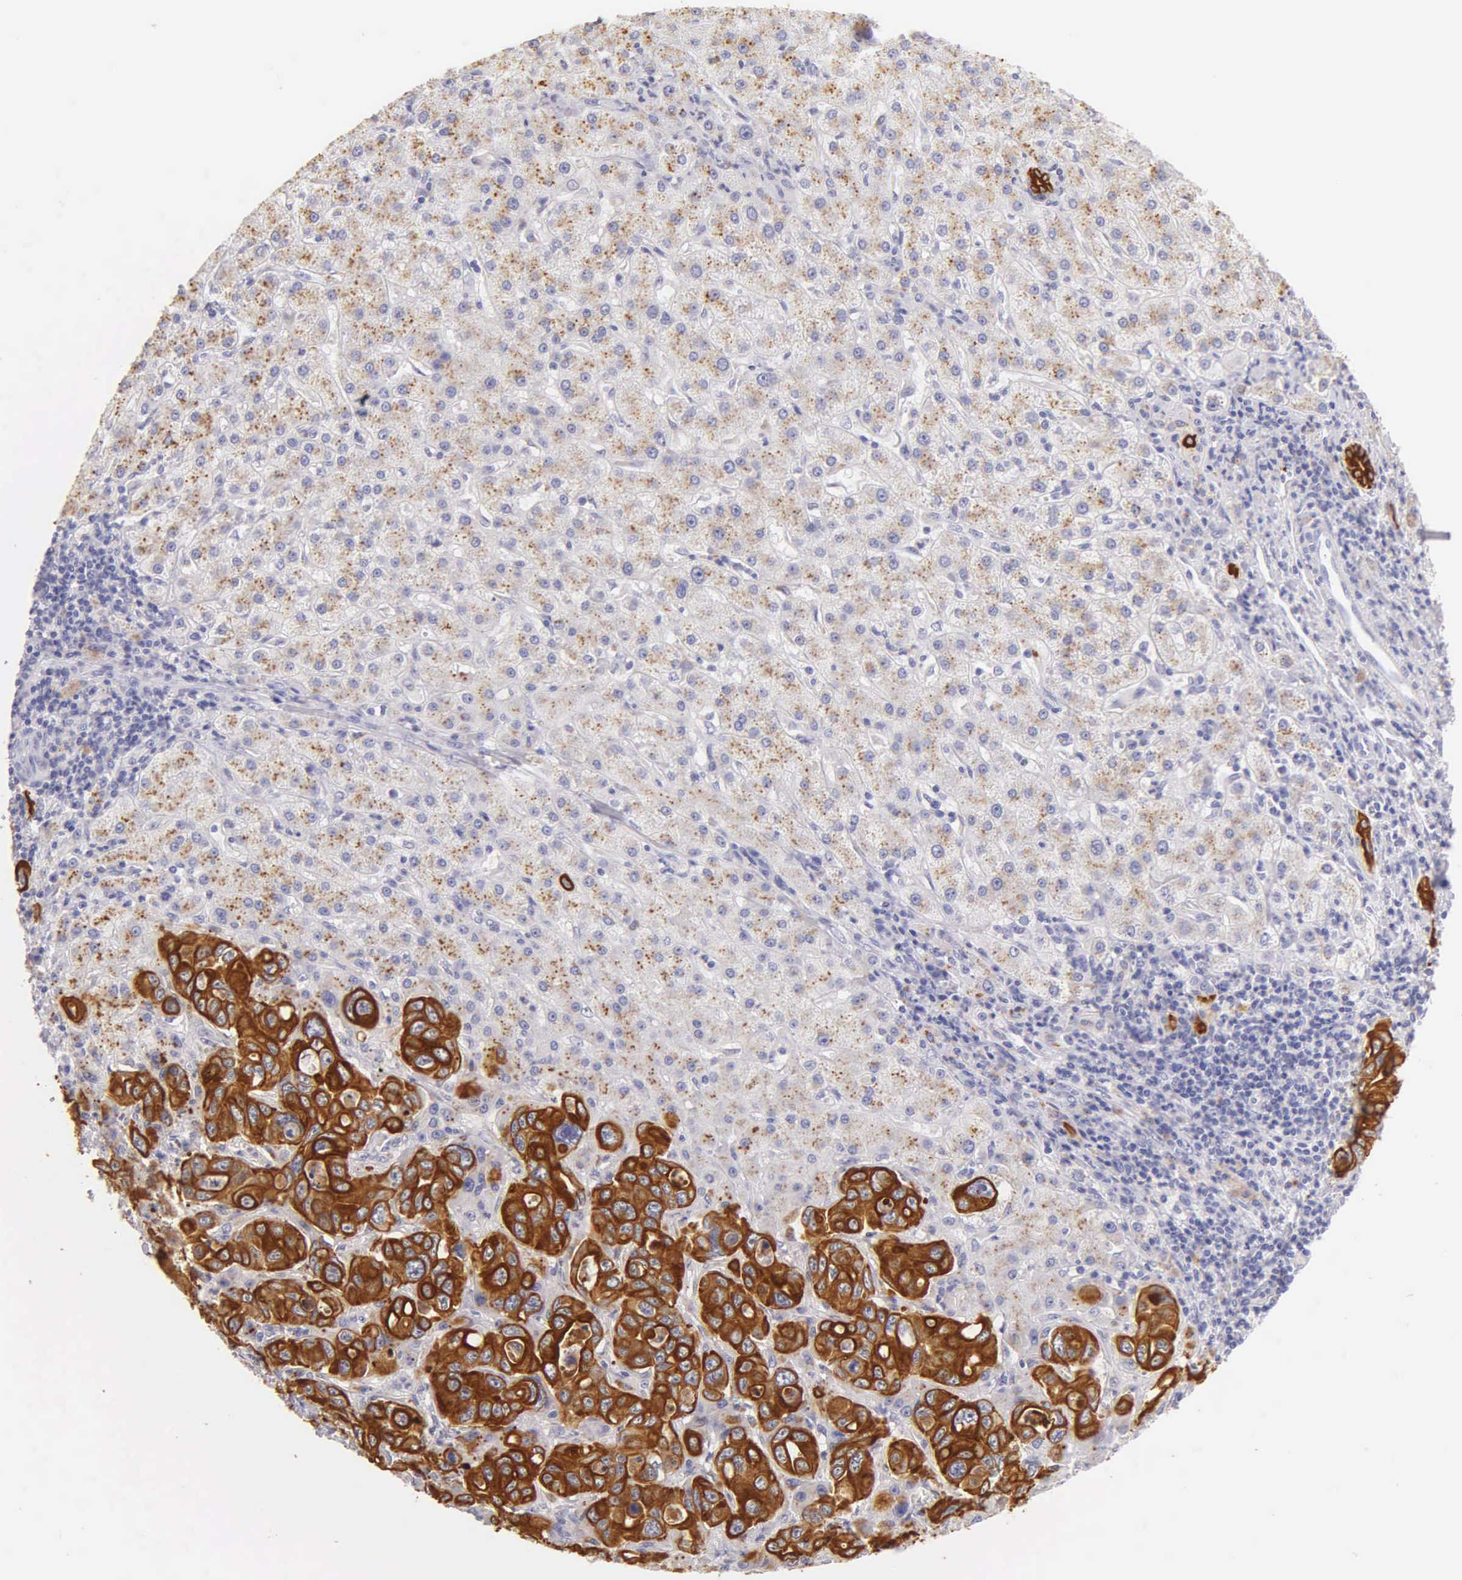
{"staining": {"intensity": "strong", "quantity": ">75%", "location": "cytoplasmic/membranous"}, "tissue": "liver cancer", "cell_type": "Tumor cells", "image_type": "cancer", "snomed": [{"axis": "morphology", "description": "Cholangiocarcinoma"}, {"axis": "topography", "description": "Liver"}], "caption": "Brown immunohistochemical staining in liver cancer displays strong cytoplasmic/membranous expression in about >75% of tumor cells. (IHC, brightfield microscopy, high magnification).", "gene": "KRT17", "patient": {"sex": "female", "age": 79}}